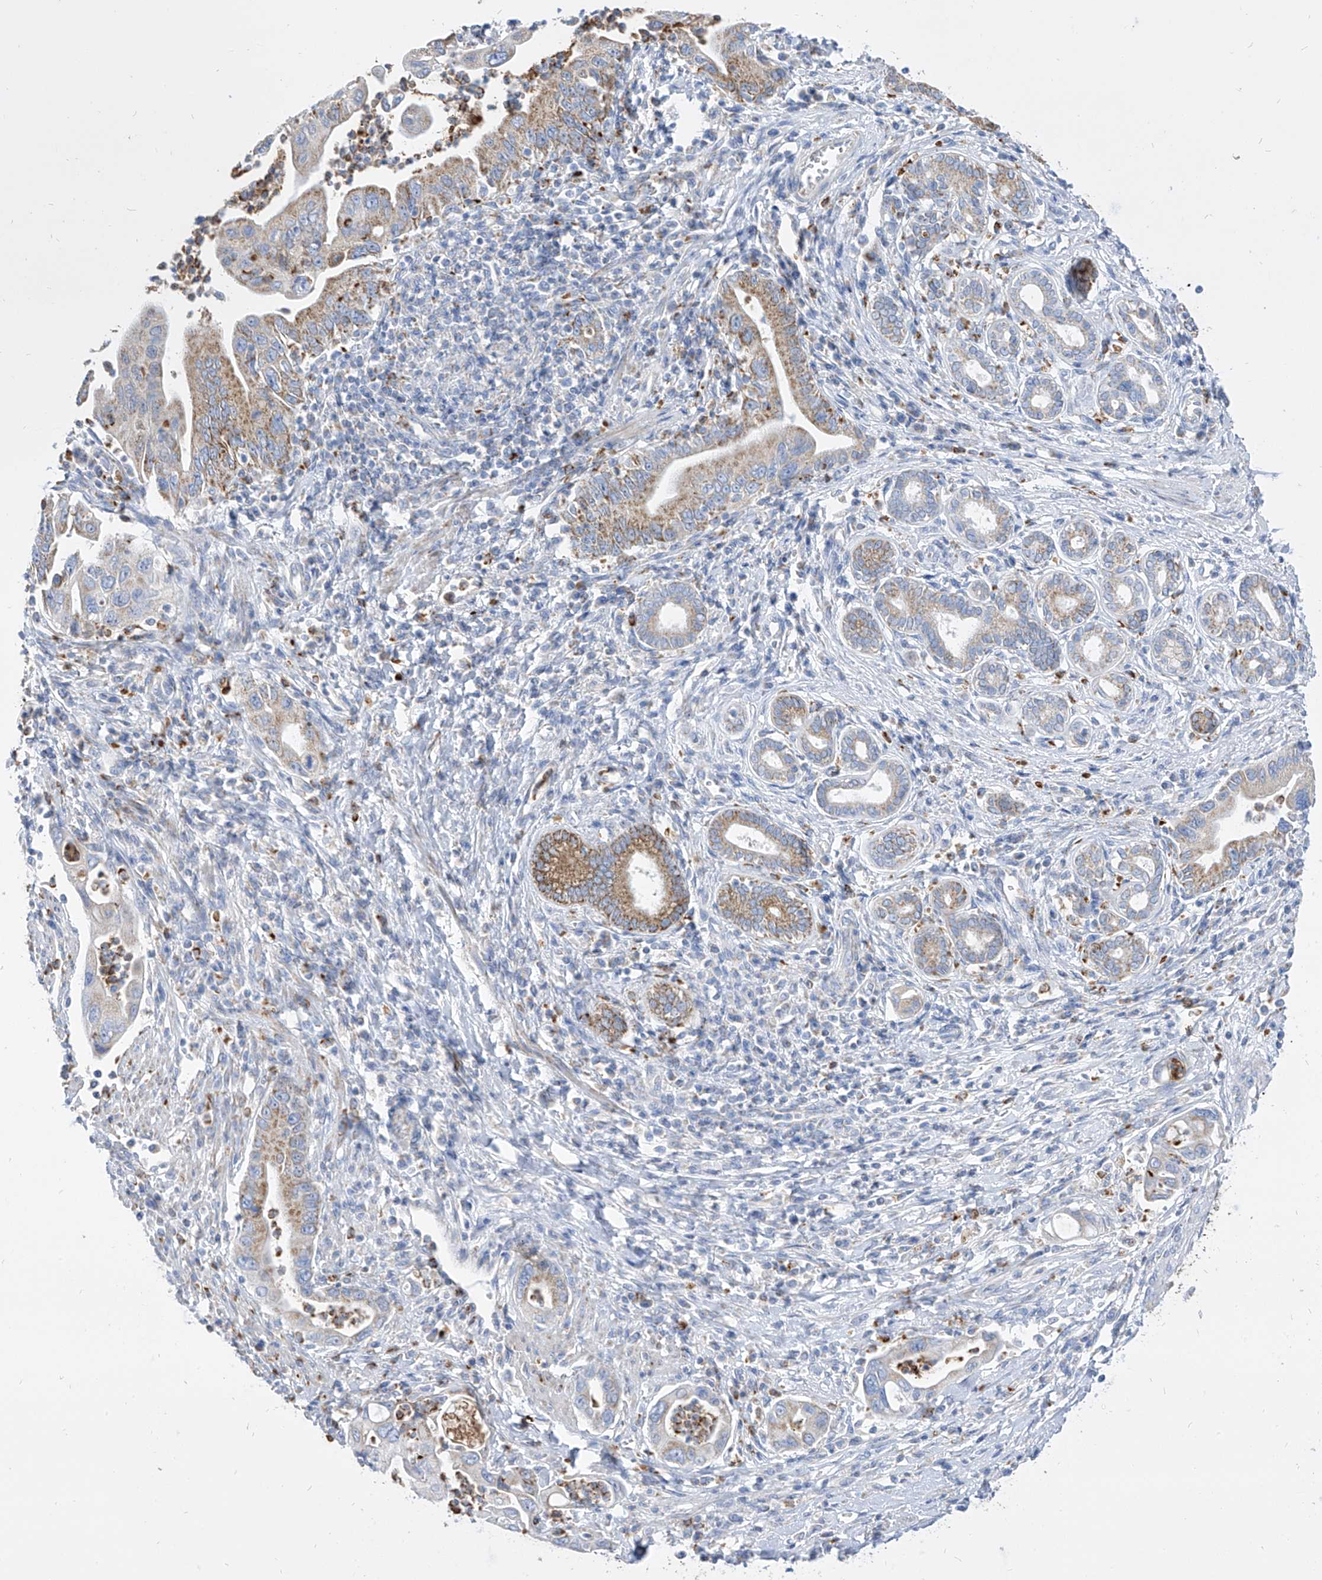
{"staining": {"intensity": "moderate", "quantity": "<25%", "location": "cytoplasmic/membranous"}, "tissue": "pancreatic cancer", "cell_type": "Tumor cells", "image_type": "cancer", "snomed": [{"axis": "morphology", "description": "Adenocarcinoma, NOS"}, {"axis": "topography", "description": "Pancreas"}], "caption": "There is low levels of moderate cytoplasmic/membranous staining in tumor cells of pancreatic cancer (adenocarcinoma), as demonstrated by immunohistochemical staining (brown color).", "gene": "COQ3", "patient": {"sex": "male", "age": 78}}